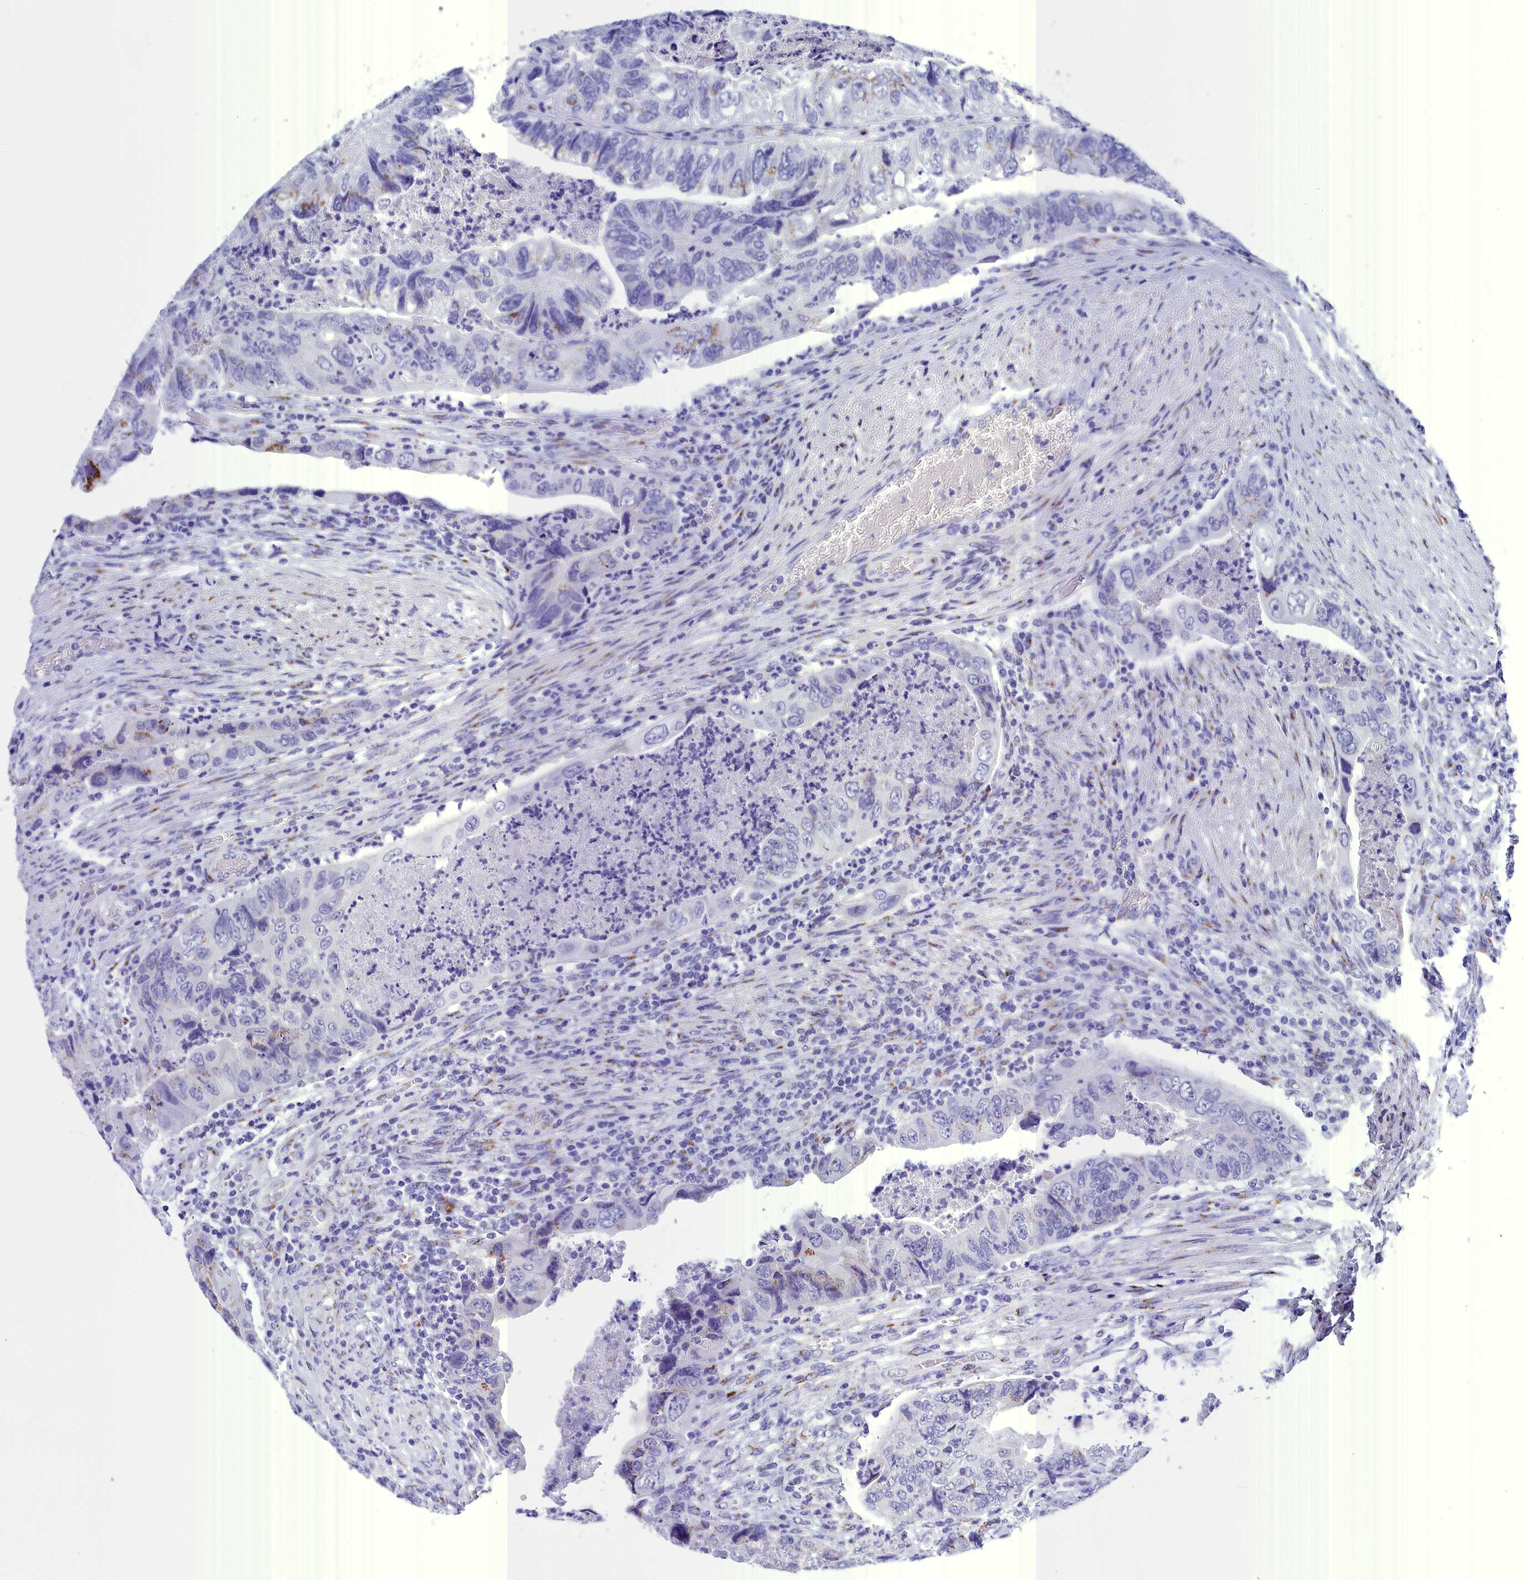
{"staining": {"intensity": "moderate", "quantity": "<25%", "location": "cytoplasmic/membranous"}, "tissue": "colorectal cancer", "cell_type": "Tumor cells", "image_type": "cancer", "snomed": [{"axis": "morphology", "description": "Adenocarcinoma, NOS"}, {"axis": "topography", "description": "Rectum"}], "caption": "The micrograph shows immunohistochemical staining of adenocarcinoma (colorectal). There is moderate cytoplasmic/membranous staining is present in about <25% of tumor cells.", "gene": "AP3B2", "patient": {"sex": "male", "age": 63}}